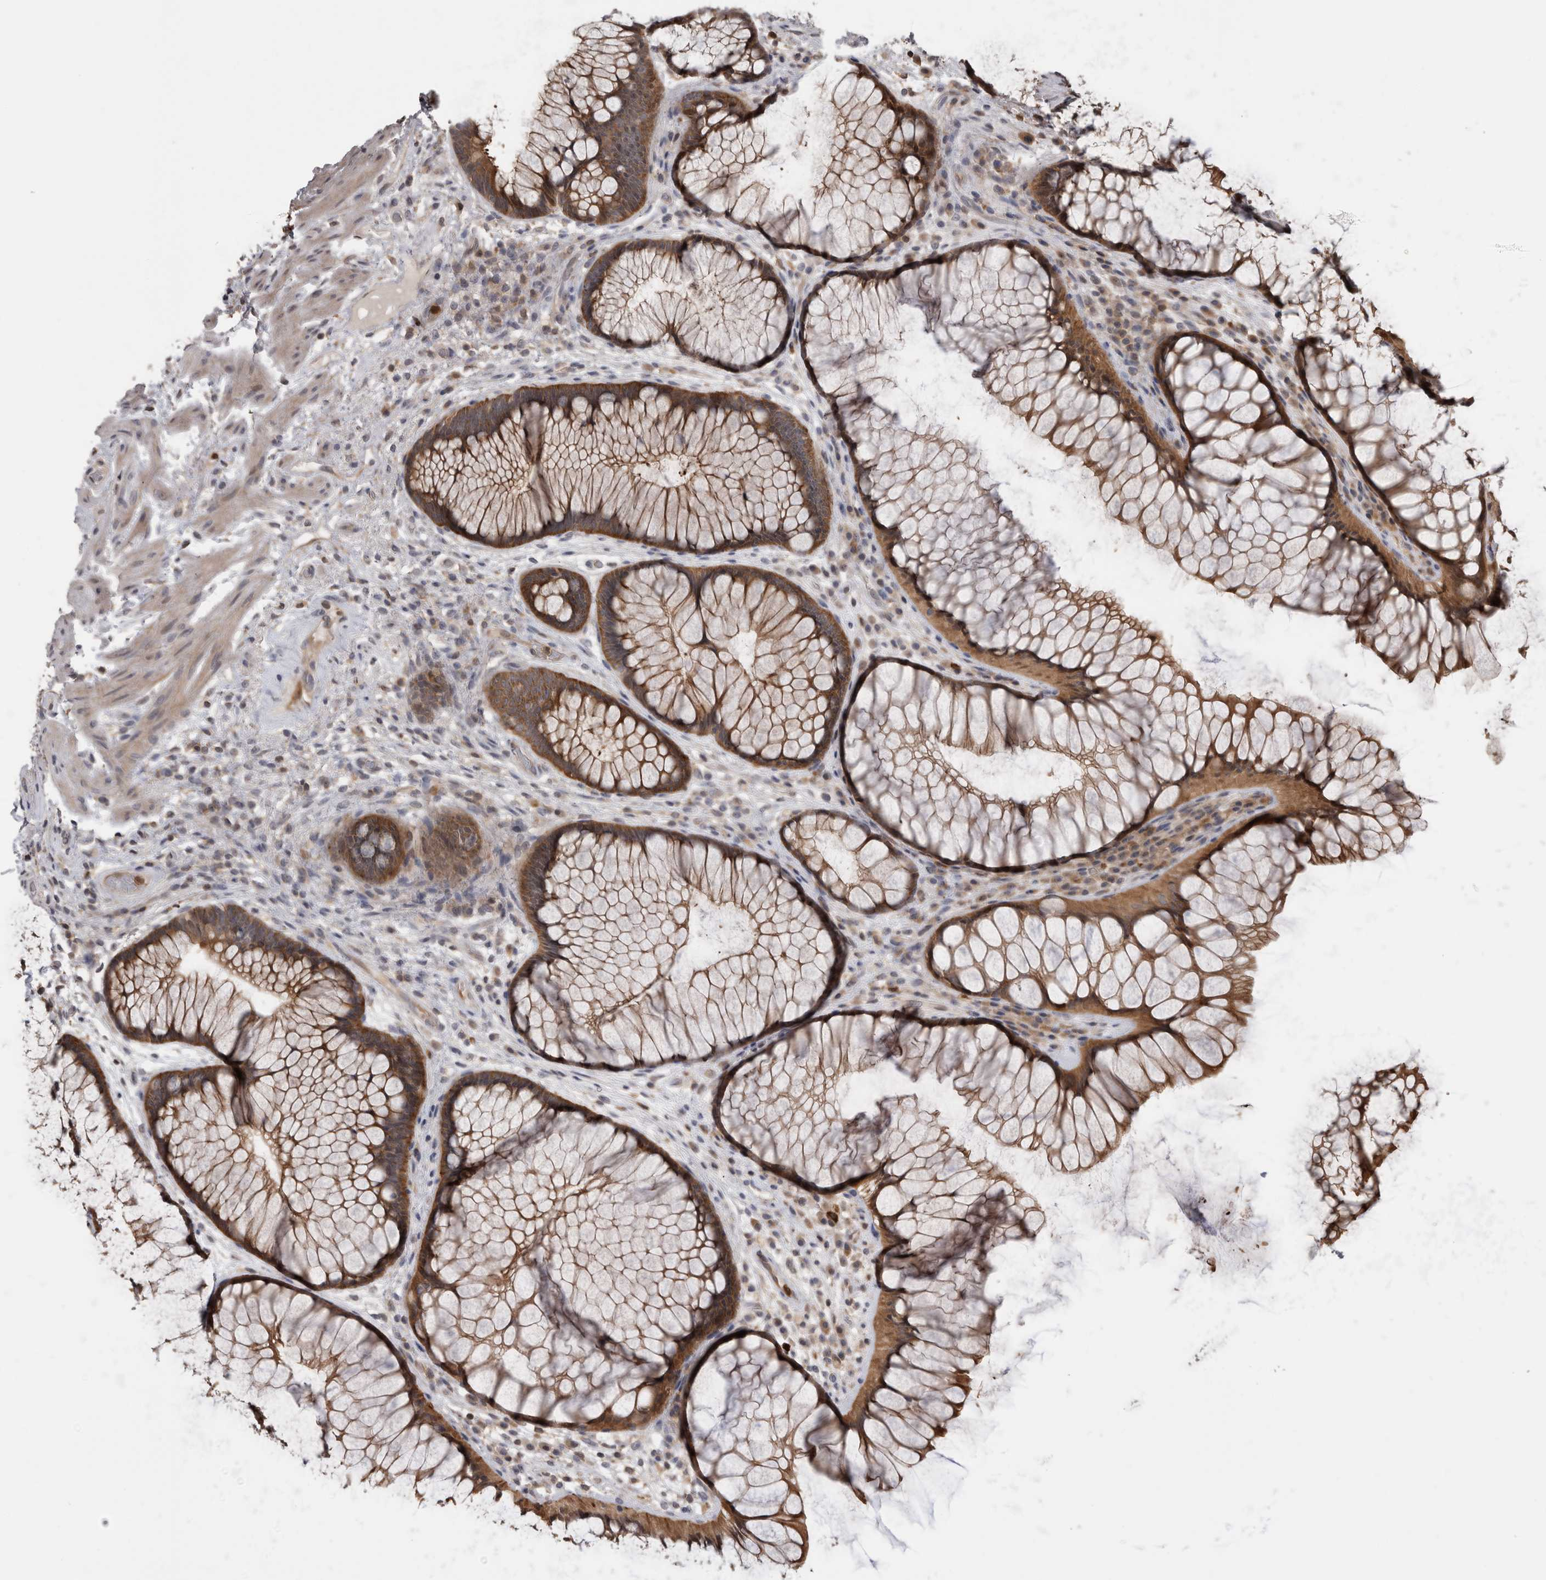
{"staining": {"intensity": "strong", "quantity": ">75%", "location": "cytoplasmic/membranous"}, "tissue": "rectum", "cell_type": "Glandular cells", "image_type": "normal", "snomed": [{"axis": "morphology", "description": "Normal tissue, NOS"}, {"axis": "topography", "description": "Rectum"}], "caption": "Strong cytoplasmic/membranous staining for a protein is appreciated in about >75% of glandular cells of normal rectum using immunohistochemistry.", "gene": "USH1G", "patient": {"sex": "male", "age": 51}}